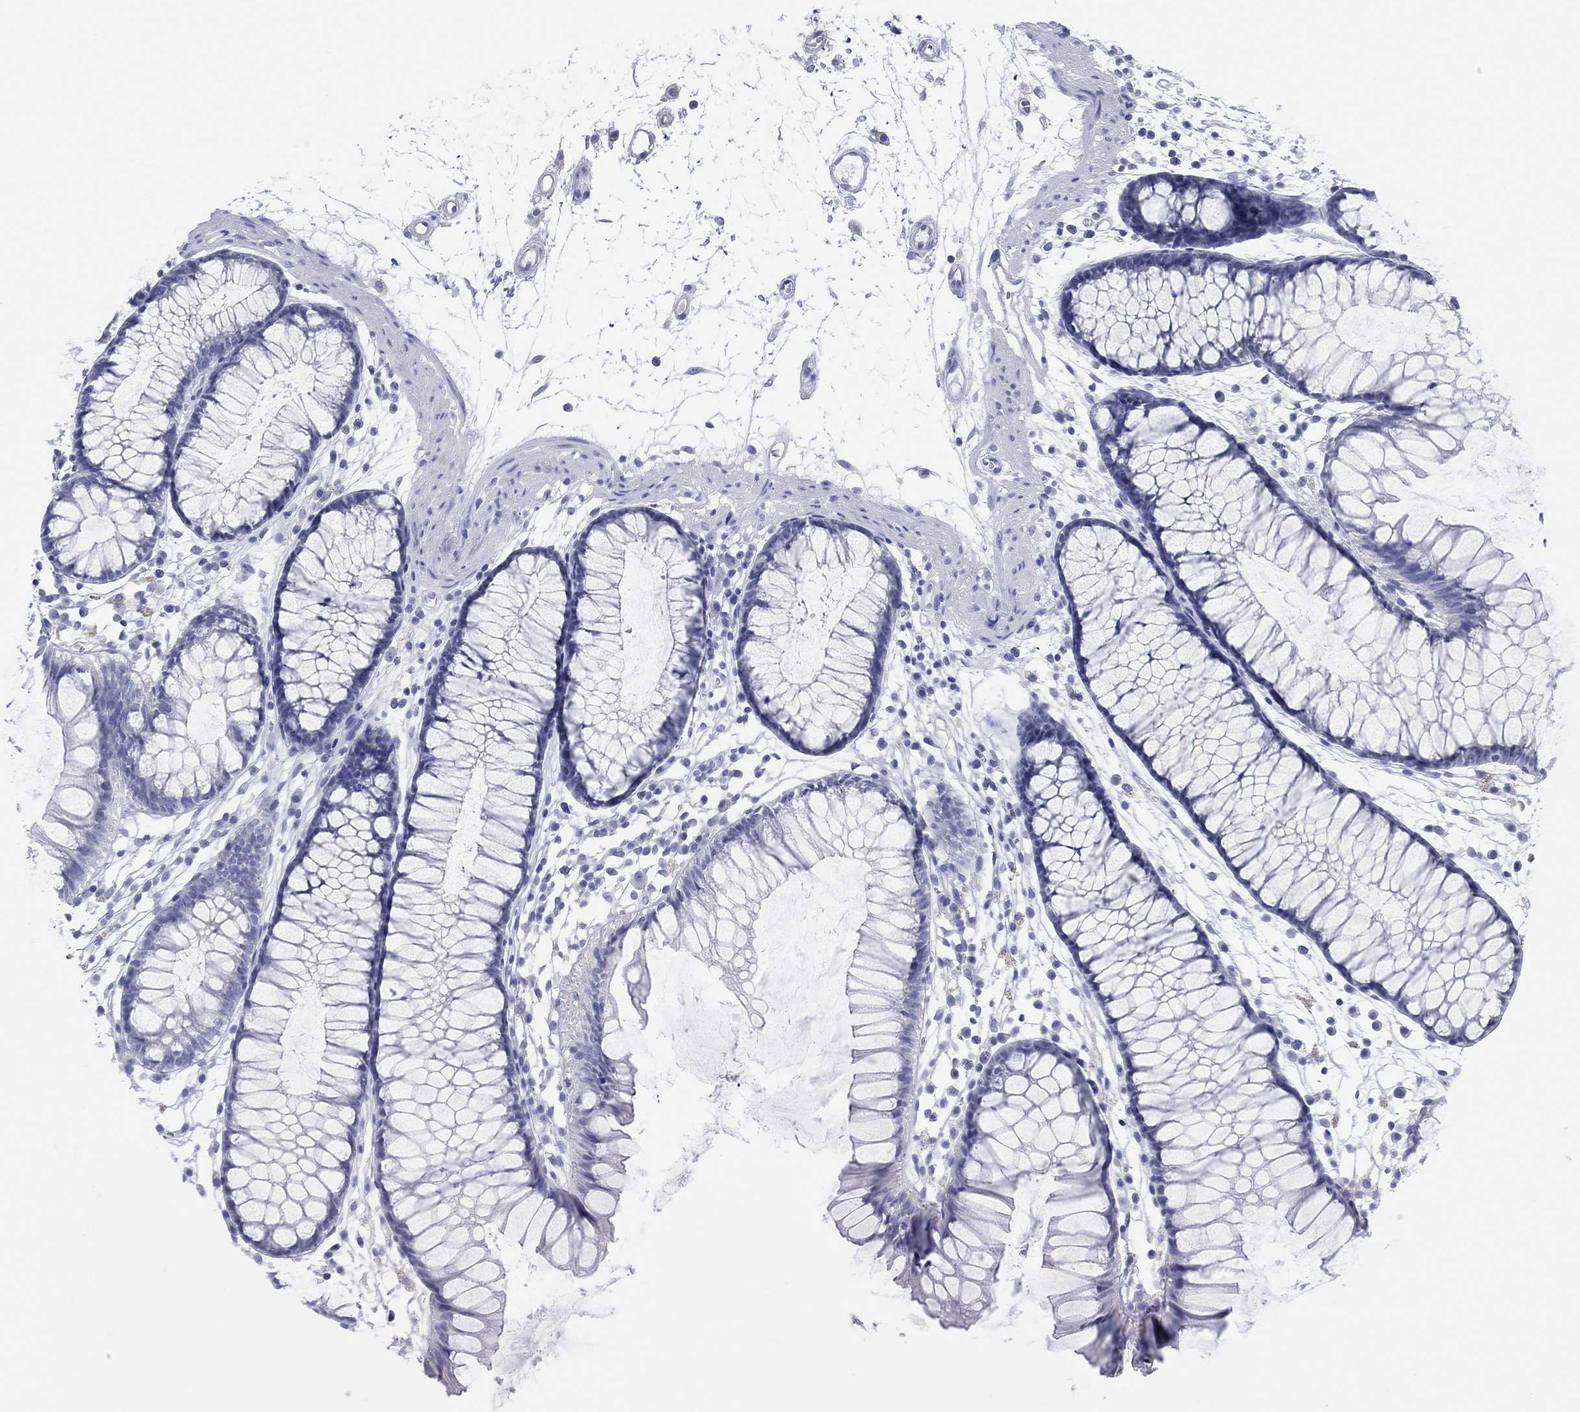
{"staining": {"intensity": "negative", "quantity": "none", "location": "none"}, "tissue": "colon", "cell_type": "Endothelial cells", "image_type": "normal", "snomed": [{"axis": "morphology", "description": "Normal tissue, NOS"}, {"axis": "morphology", "description": "Adenocarcinoma, NOS"}, {"axis": "topography", "description": "Colon"}], "caption": "This is an immunohistochemistry (IHC) image of normal human colon. There is no positivity in endothelial cells.", "gene": "ERICH3", "patient": {"sex": "male", "age": 65}}